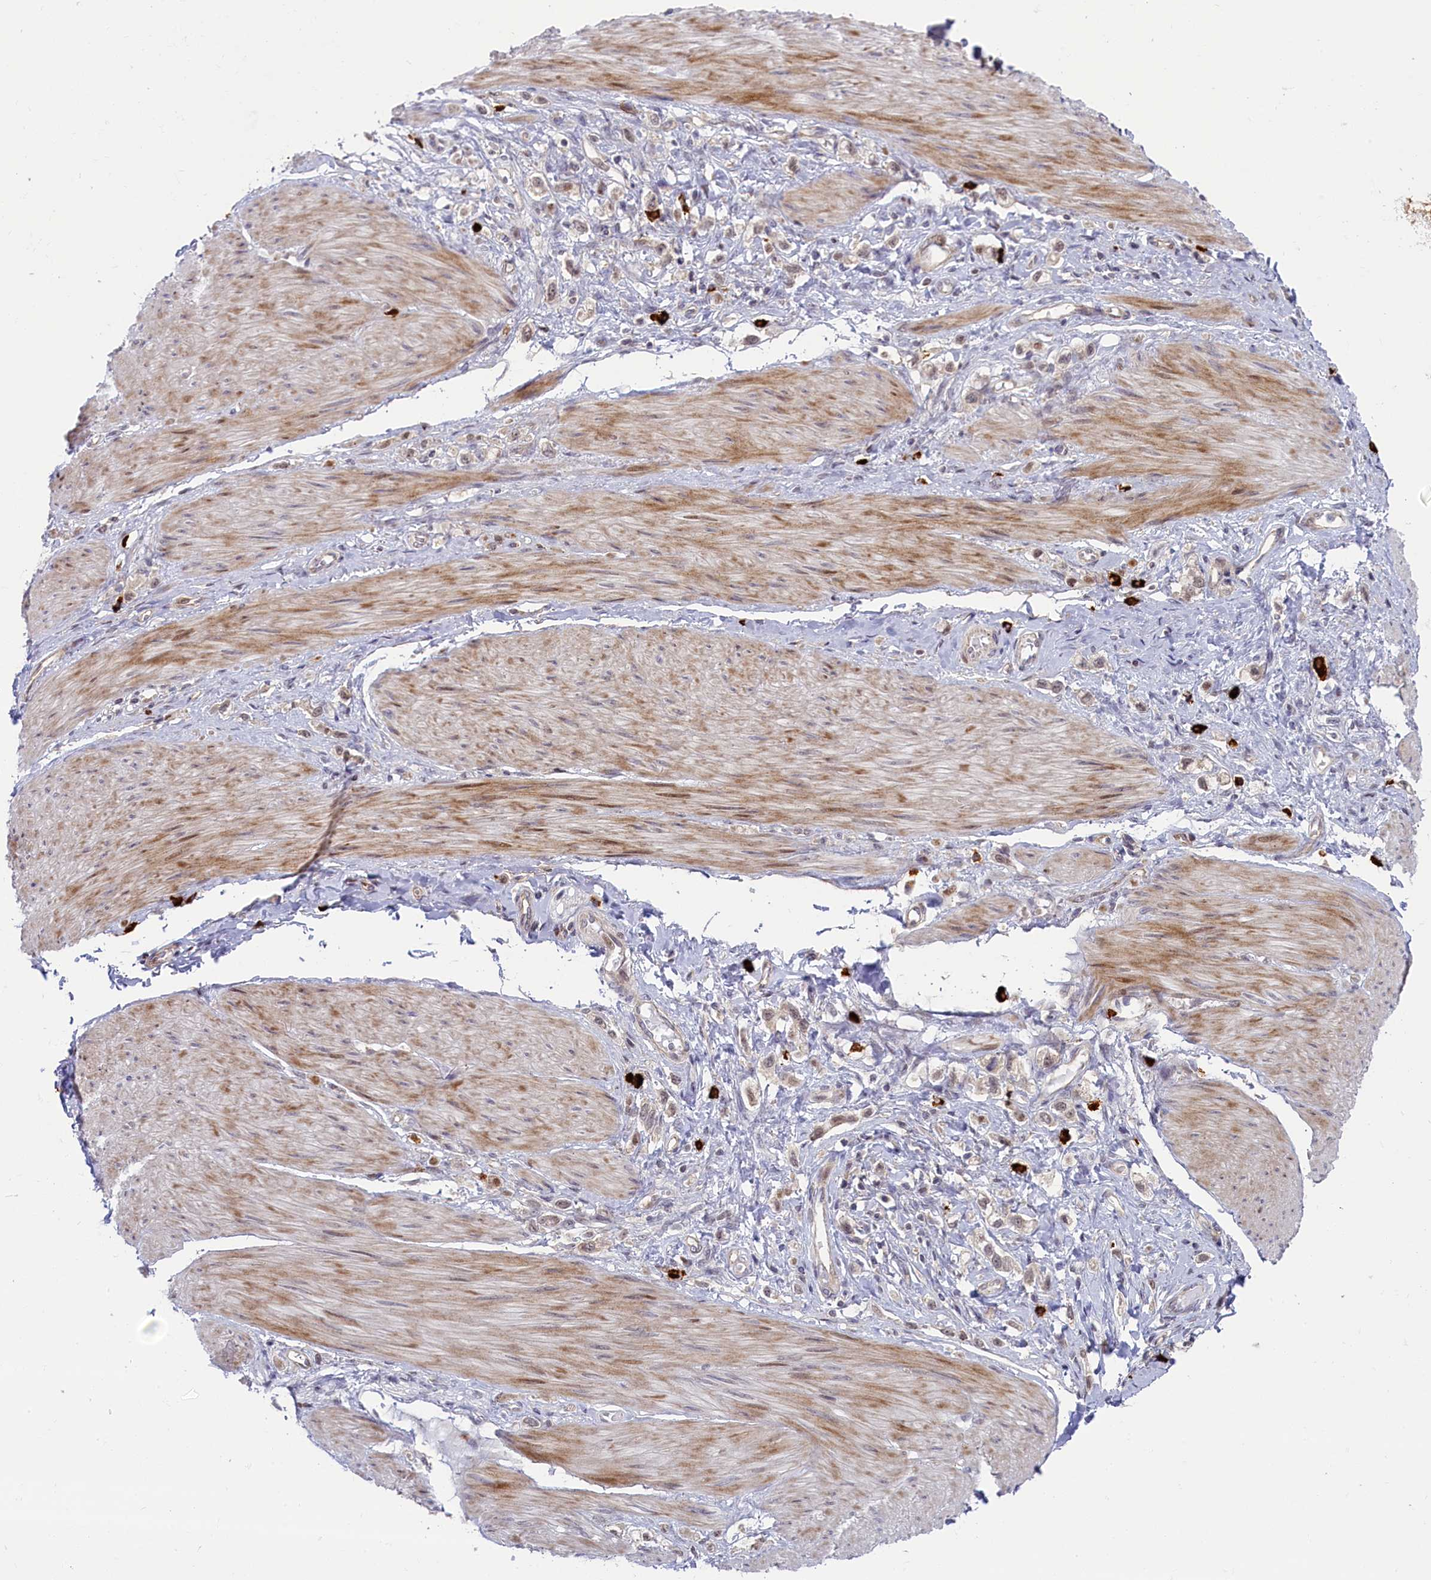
{"staining": {"intensity": "weak", "quantity": "<25%", "location": "nuclear"}, "tissue": "stomach cancer", "cell_type": "Tumor cells", "image_type": "cancer", "snomed": [{"axis": "morphology", "description": "Adenocarcinoma, NOS"}, {"axis": "topography", "description": "Stomach"}], "caption": "Image shows no protein positivity in tumor cells of adenocarcinoma (stomach) tissue. (DAB (3,3'-diaminobenzidine) immunohistochemistry (IHC), high magnification).", "gene": "CCL23", "patient": {"sex": "female", "age": 65}}